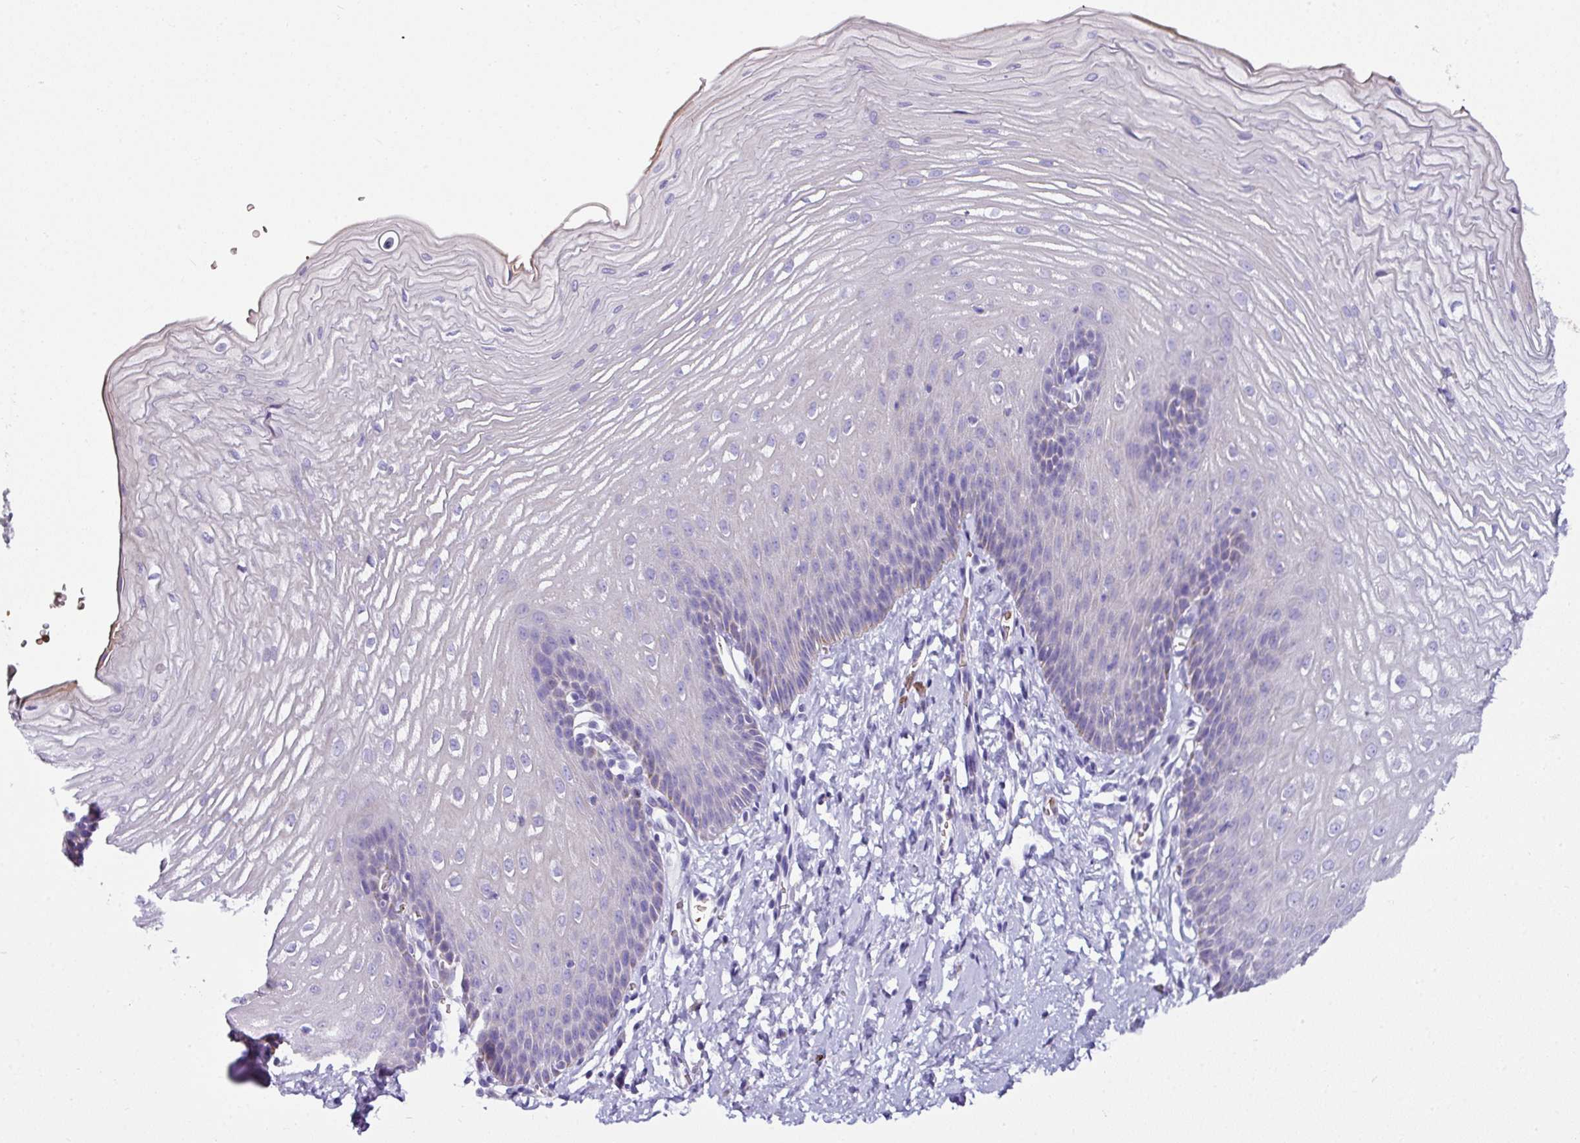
{"staining": {"intensity": "negative", "quantity": "none", "location": "none"}, "tissue": "esophagus", "cell_type": "Squamous epithelial cells", "image_type": "normal", "snomed": [{"axis": "morphology", "description": "Normal tissue, NOS"}, {"axis": "topography", "description": "Esophagus"}], "caption": "Immunohistochemical staining of unremarkable esophagus reveals no significant expression in squamous epithelial cells.", "gene": "NAPSA", "patient": {"sex": "male", "age": 70}}